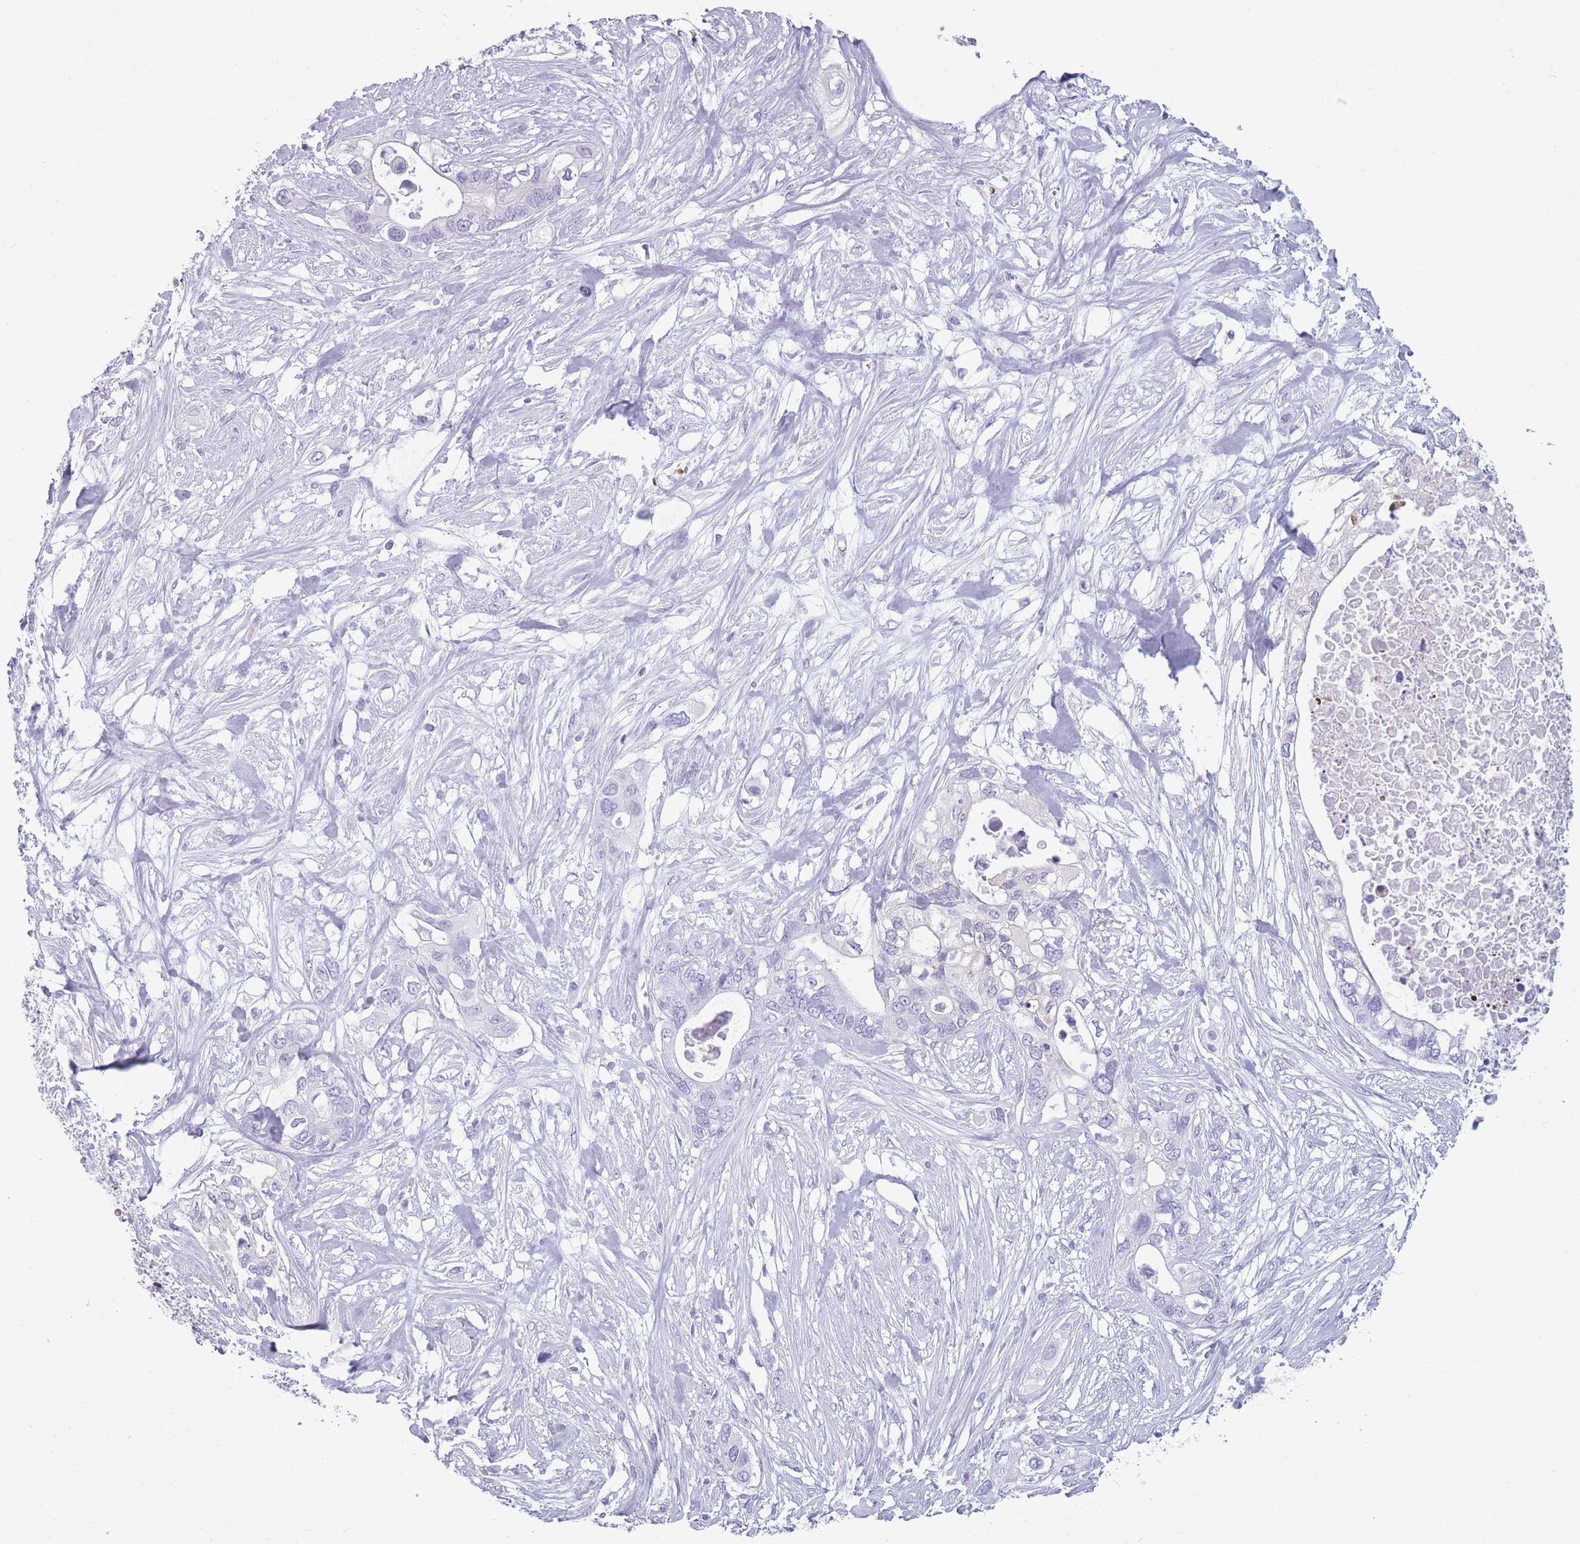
{"staining": {"intensity": "negative", "quantity": "none", "location": "none"}, "tissue": "pancreatic cancer", "cell_type": "Tumor cells", "image_type": "cancer", "snomed": [{"axis": "morphology", "description": "Adenocarcinoma, NOS"}, {"axis": "topography", "description": "Pancreas"}], "caption": "Immunohistochemistry of pancreatic cancer (adenocarcinoma) demonstrates no staining in tumor cells.", "gene": "OR7C1", "patient": {"sex": "female", "age": 63}}